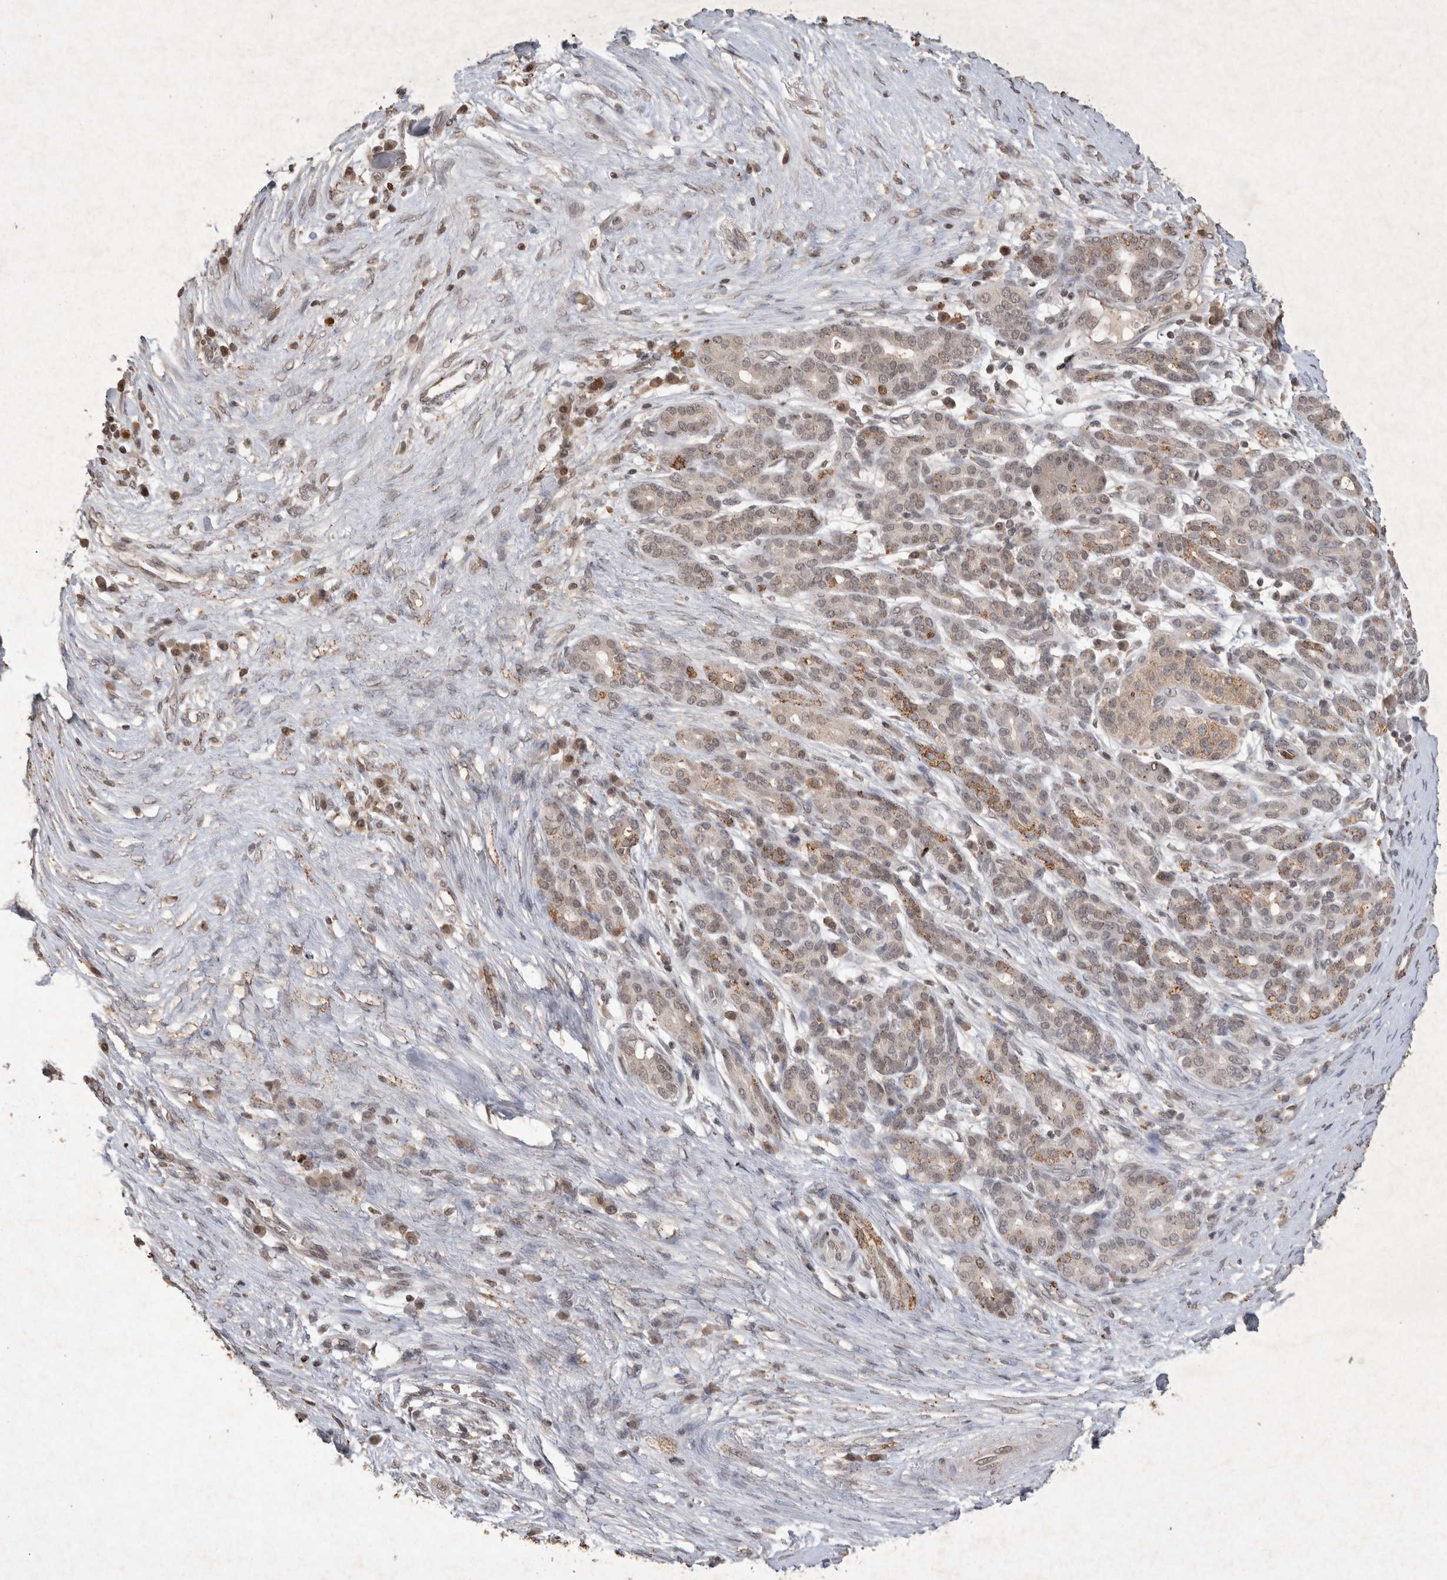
{"staining": {"intensity": "moderate", "quantity": "<25%", "location": "cytoplasmic/membranous"}, "tissue": "pancreatic cancer", "cell_type": "Tumor cells", "image_type": "cancer", "snomed": [{"axis": "morphology", "description": "Adenocarcinoma, NOS"}, {"axis": "topography", "description": "Pancreas"}], "caption": "IHC (DAB (3,3'-diaminobenzidine)) staining of pancreatic cancer (adenocarcinoma) shows moderate cytoplasmic/membranous protein positivity in about <25% of tumor cells.", "gene": "HRK", "patient": {"sex": "male", "age": 72}}